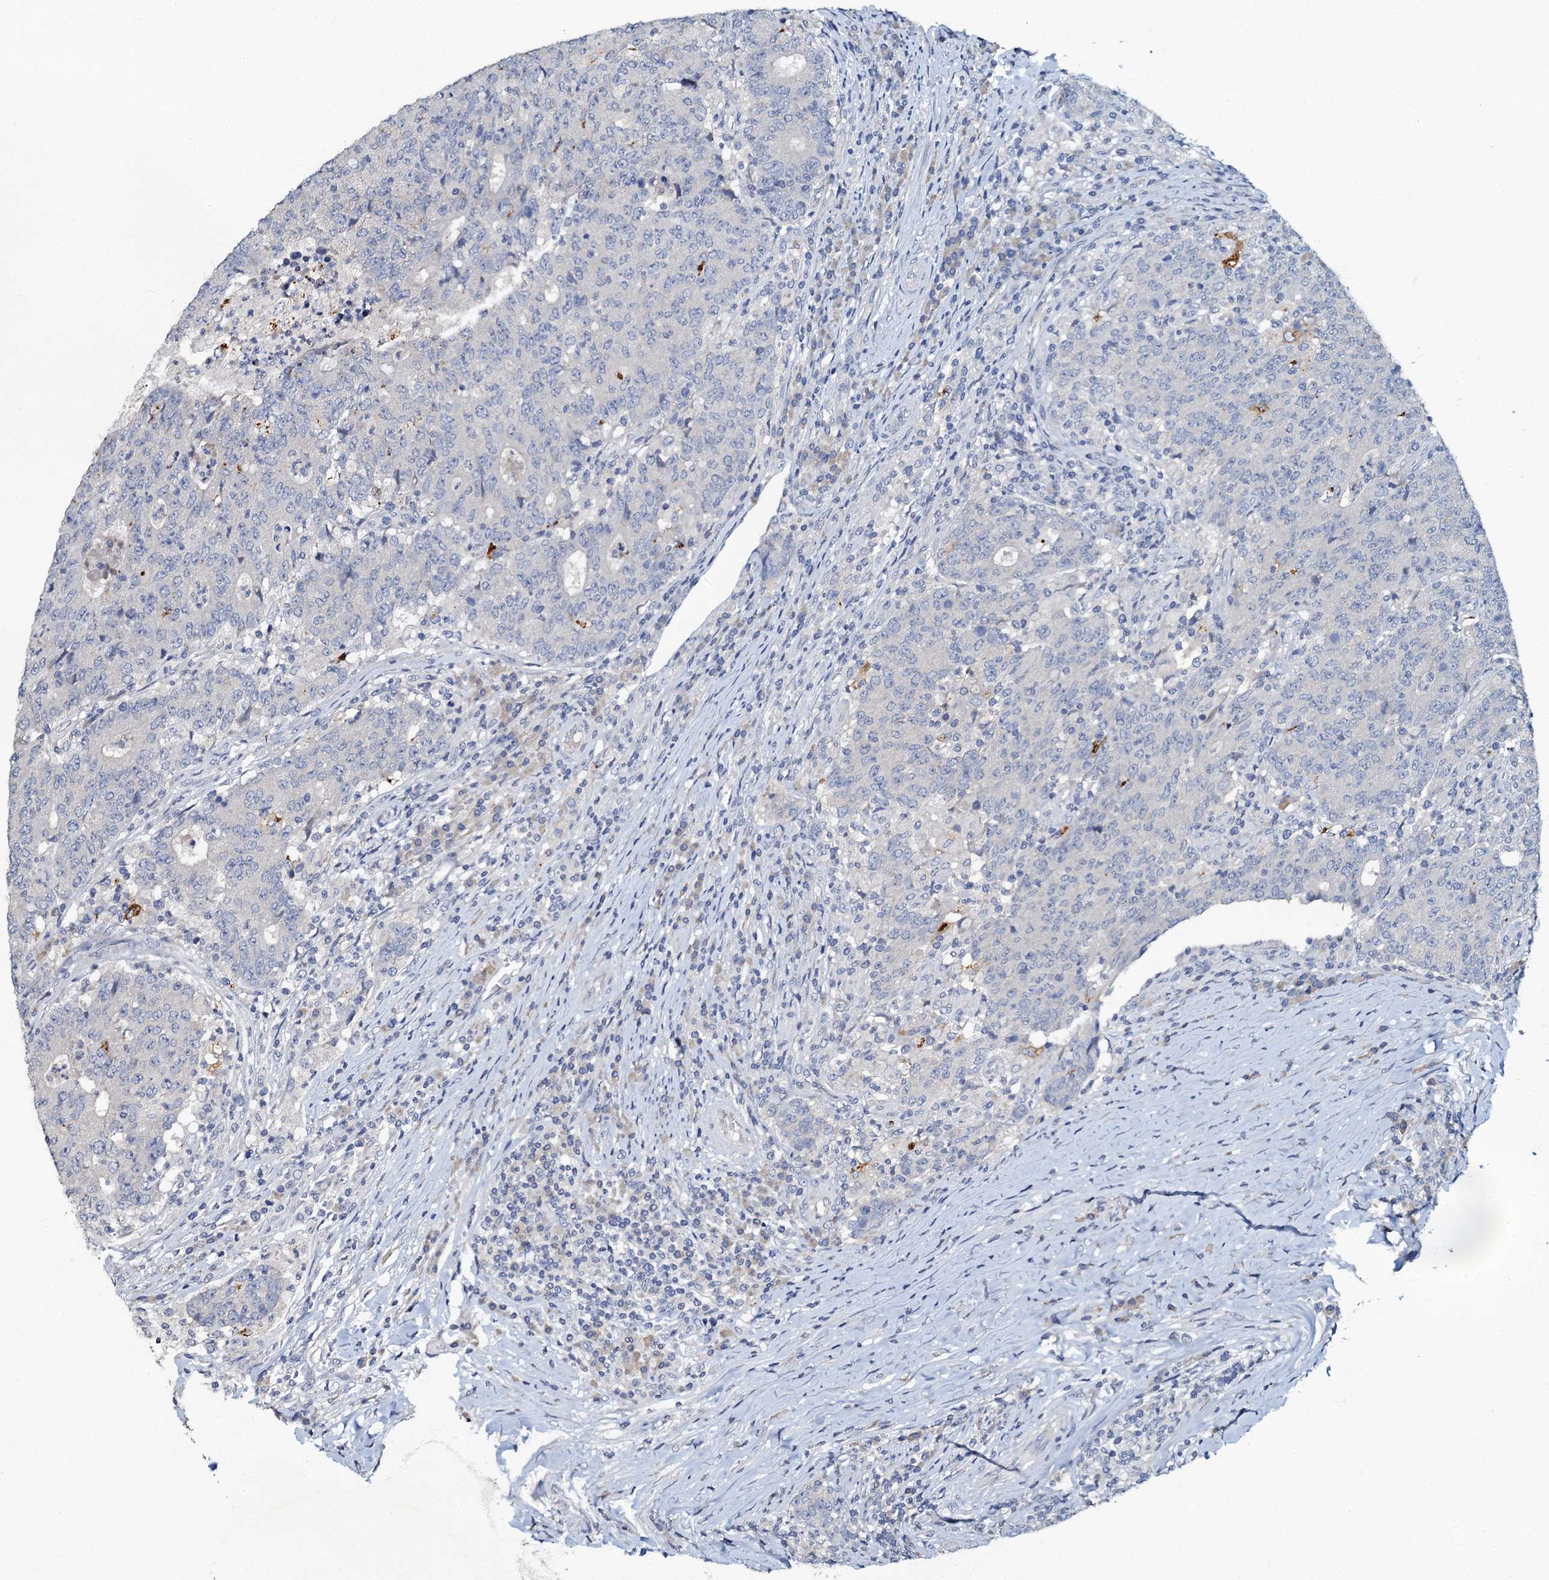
{"staining": {"intensity": "negative", "quantity": "none", "location": "none"}, "tissue": "colorectal cancer", "cell_type": "Tumor cells", "image_type": "cancer", "snomed": [{"axis": "morphology", "description": "Adenocarcinoma, NOS"}, {"axis": "topography", "description": "Colon"}], "caption": "An immunohistochemistry (IHC) photomicrograph of colorectal cancer is shown. There is no staining in tumor cells of colorectal cancer. Brightfield microscopy of immunohistochemistry stained with DAB (brown) and hematoxylin (blue), captured at high magnification.", "gene": "OLAH", "patient": {"sex": "female", "age": 75}}